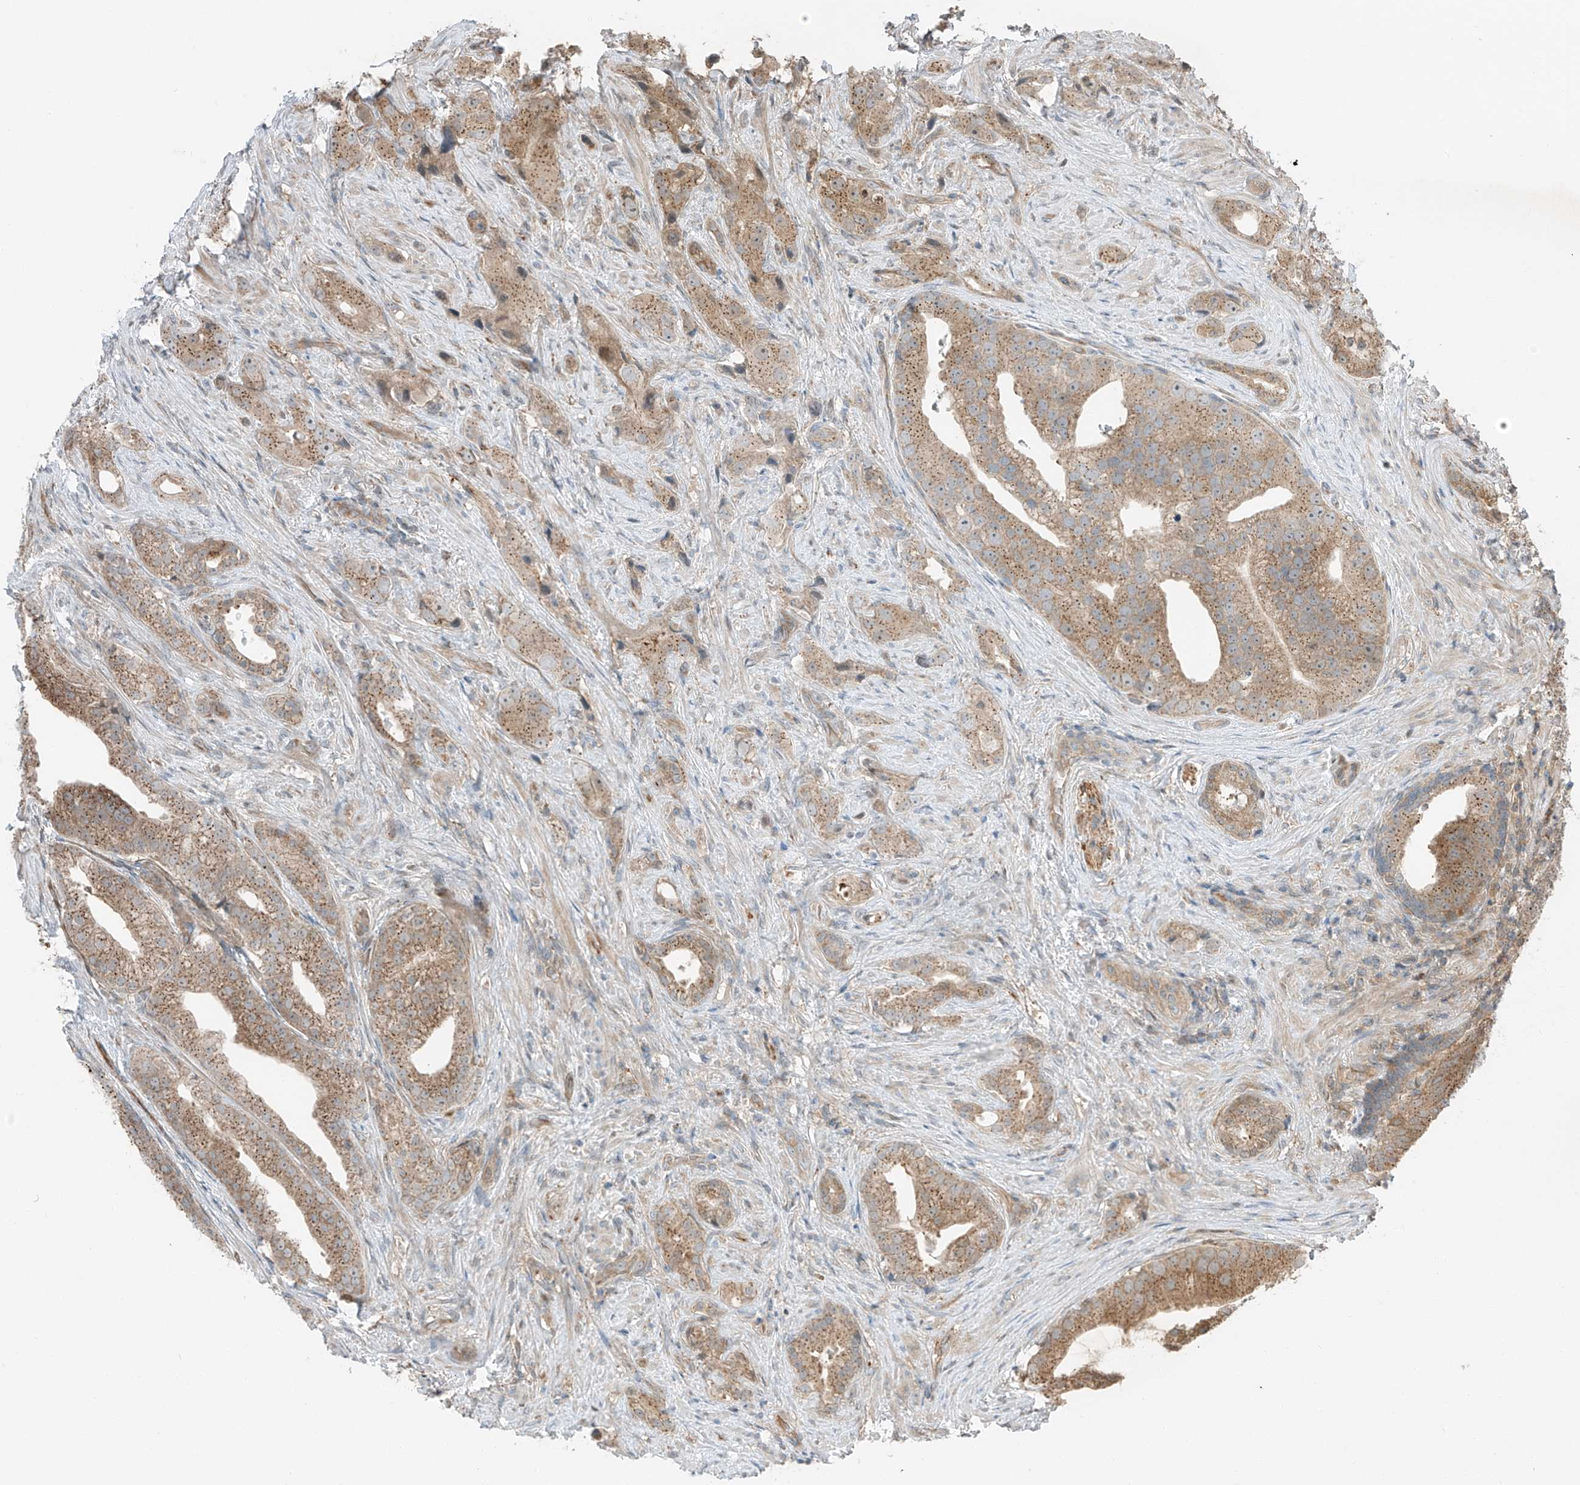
{"staining": {"intensity": "moderate", "quantity": ">75%", "location": "cytoplasmic/membranous"}, "tissue": "prostate cancer", "cell_type": "Tumor cells", "image_type": "cancer", "snomed": [{"axis": "morphology", "description": "Adenocarcinoma, Low grade"}, {"axis": "topography", "description": "Prostate"}], "caption": "Brown immunohistochemical staining in prostate cancer displays moderate cytoplasmic/membranous expression in about >75% of tumor cells.", "gene": "USP48", "patient": {"sex": "male", "age": 71}}